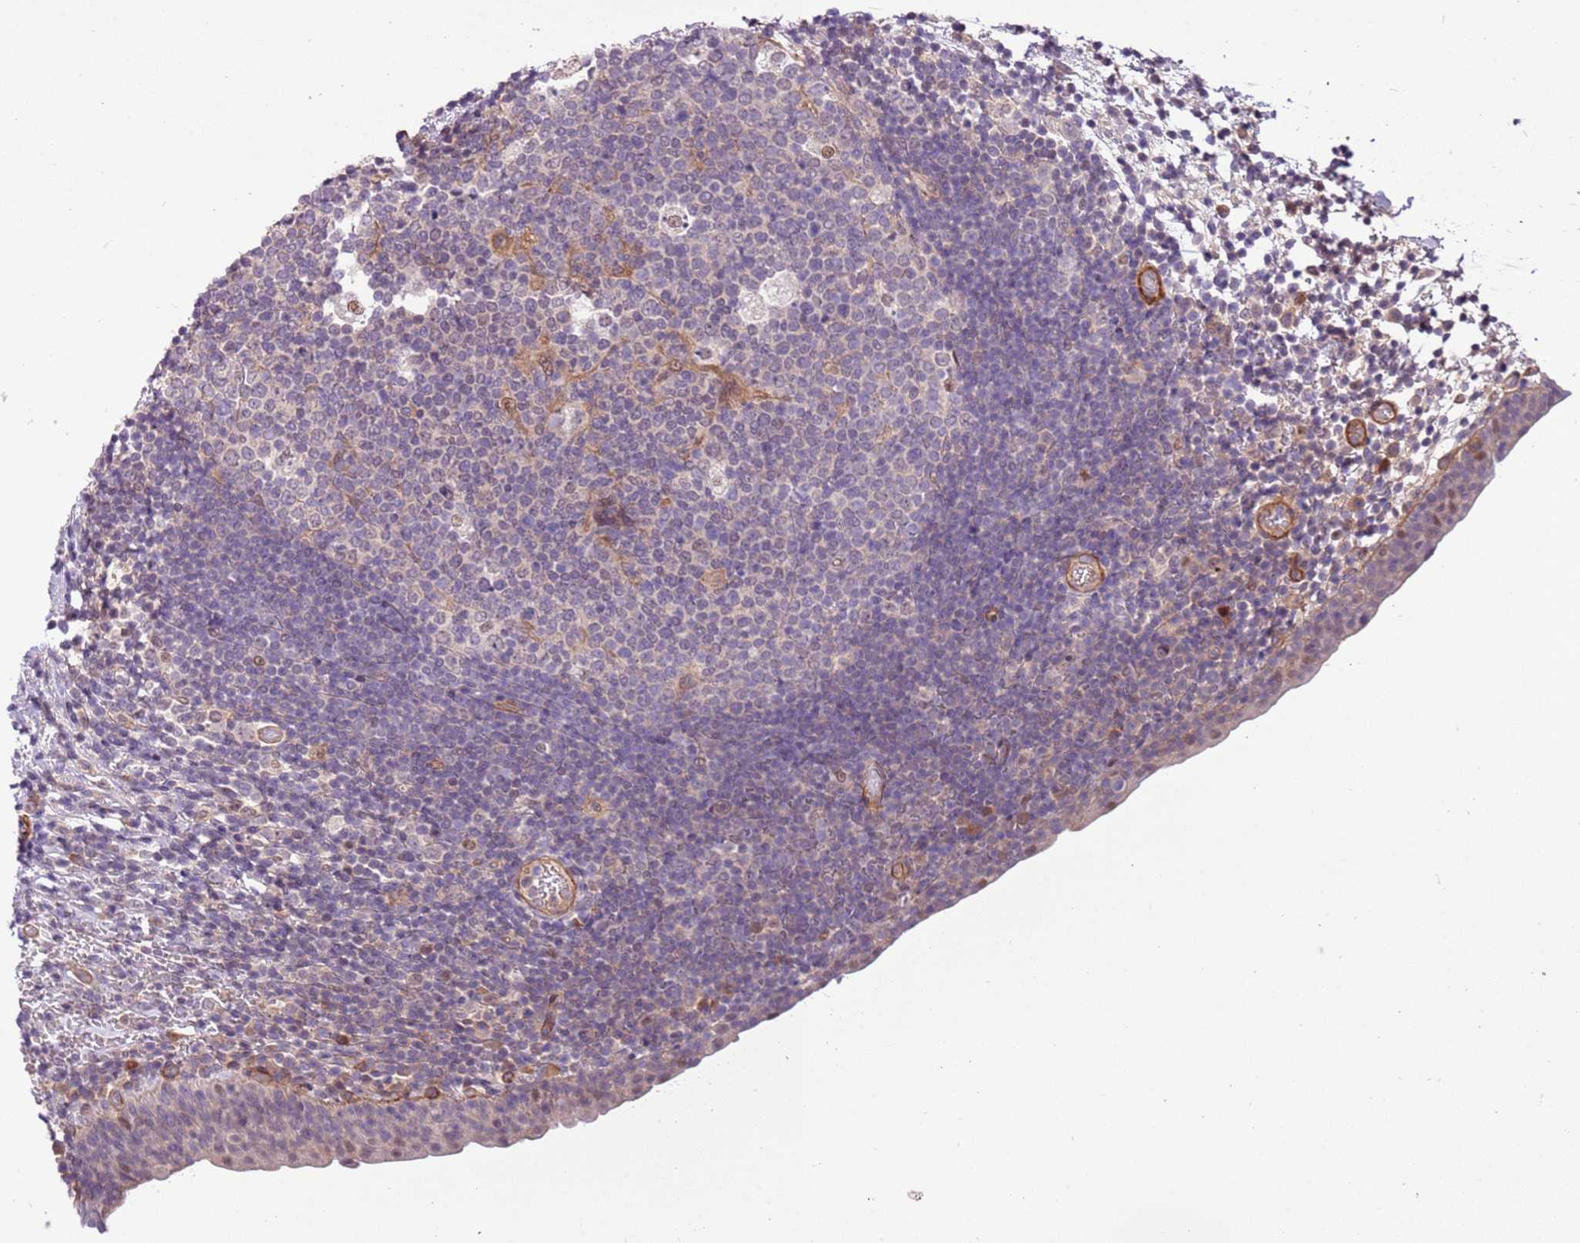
{"staining": {"intensity": "moderate", "quantity": "<25%", "location": "nuclear"}, "tissue": "urinary bladder", "cell_type": "Urothelial cells", "image_type": "normal", "snomed": [{"axis": "morphology", "description": "Normal tissue, NOS"}, {"axis": "topography", "description": "Urinary bladder"}], "caption": "Urinary bladder was stained to show a protein in brown. There is low levels of moderate nuclear positivity in approximately <25% of urothelial cells.", "gene": "MAGEF1", "patient": {"sex": "male", "age": 83}}